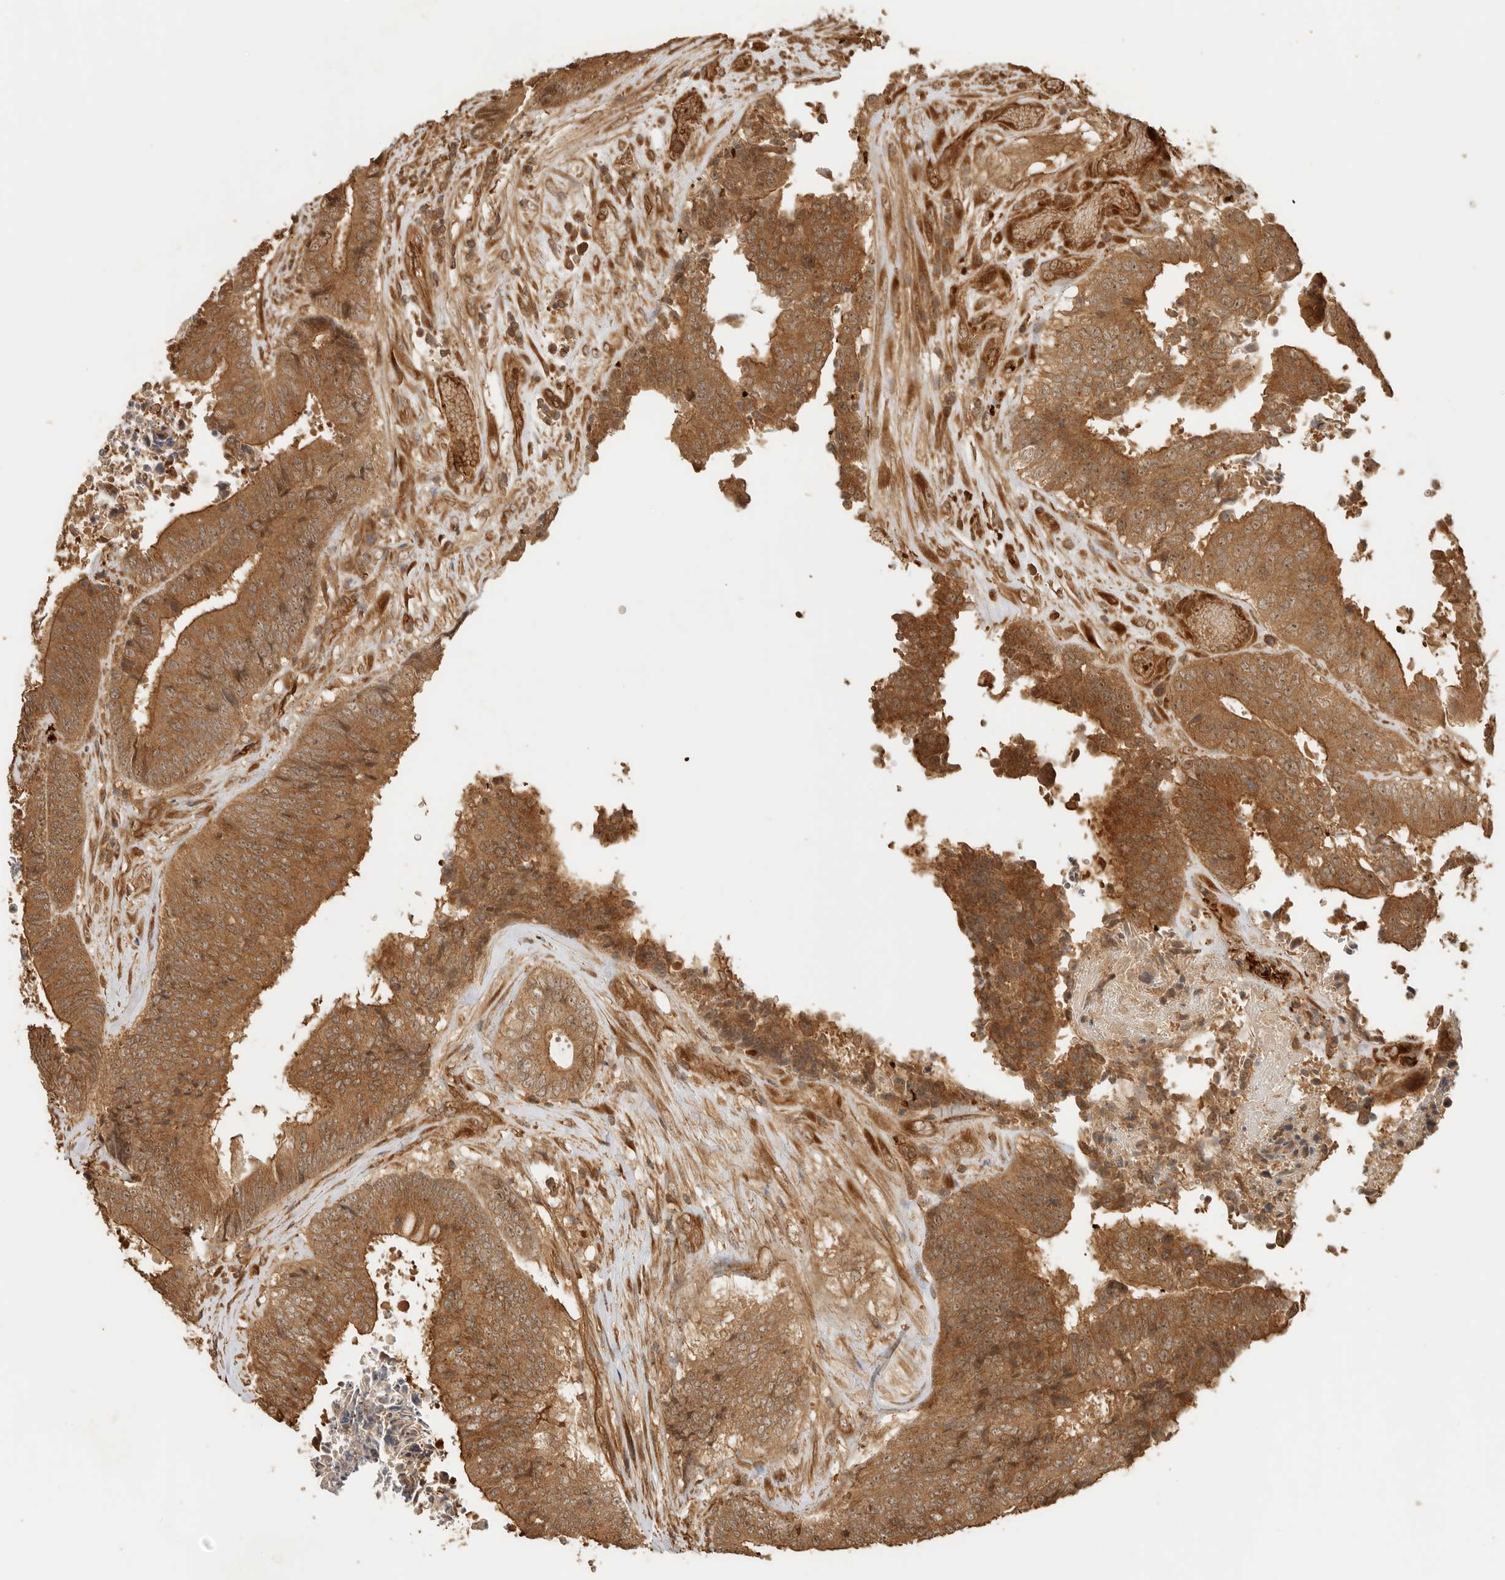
{"staining": {"intensity": "moderate", "quantity": ">75%", "location": "cytoplasmic/membranous"}, "tissue": "colorectal cancer", "cell_type": "Tumor cells", "image_type": "cancer", "snomed": [{"axis": "morphology", "description": "Adenocarcinoma, NOS"}, {"axis": "topography", "description": "Rectum"}], "caption": "Human colorectal cancer (adenocarcinoma) stained for a protein (brown) demonstrates moderate cytoplasmic/membranous positive expression in approximately >75% of tumor cells.", "gene": "OTUD6B", "patient": {"sex": "male", "age": 72}}